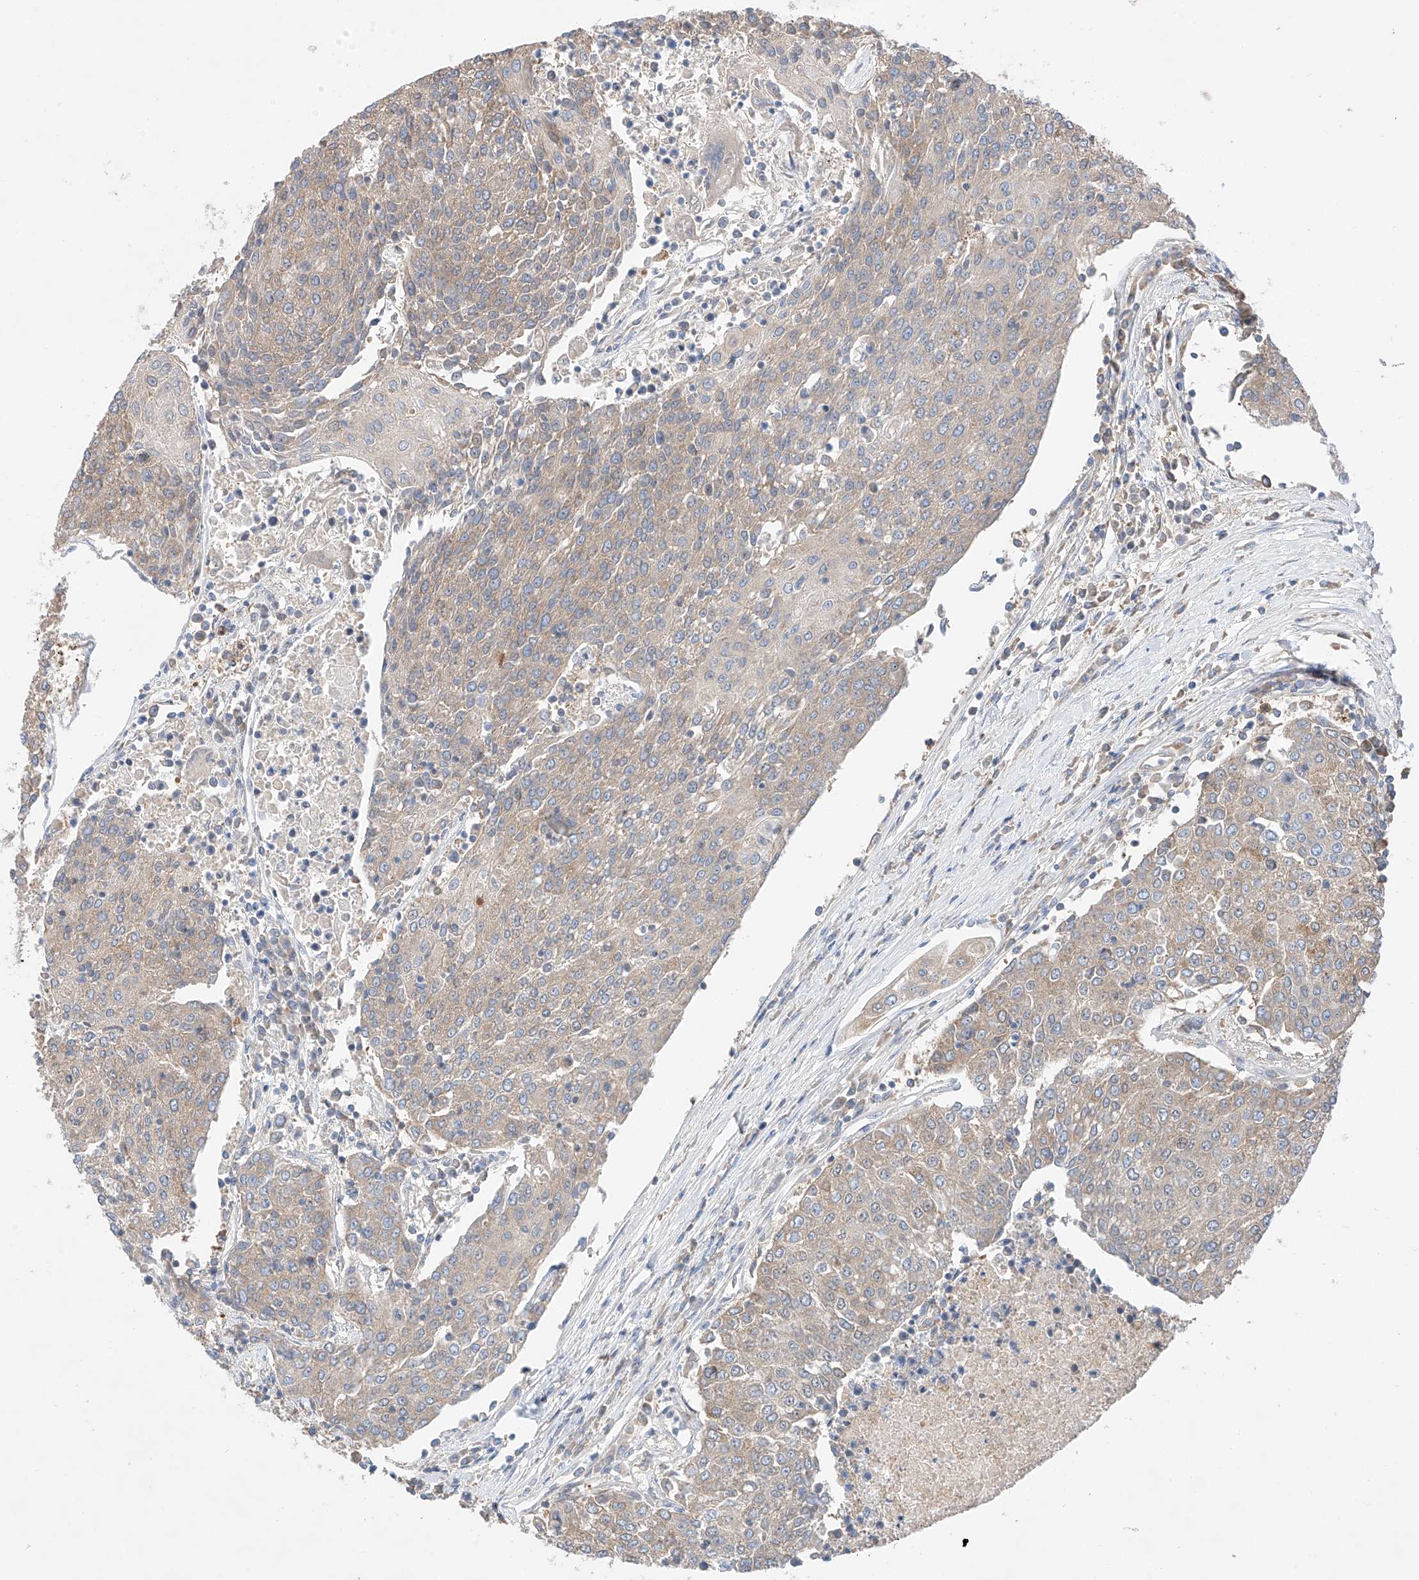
{"staining": {"intensity": "weak", "quantity": "25%-75%", "location": "cytoplasmic/membranous"}, "tissue": "urothelial cancer", "cell_type": "Tumor cells", "image_type": "cancer", "snomed": [{"axis": "morphology", "description": "Urothelial carcinoma, High grade"}, {"axis": "topography", "description": "Urinary bladder"}], "caption": "Urothelial cancer stained with DAB (3,3'-diaminobenzidine) immunohistochemistry (IHC) shows low levels of weak cytoplasmic/membranous staining in about 25%-75% of tumor cells.", "gene": "RUSC1", "patient": {"sex": "female", "age": 85}}